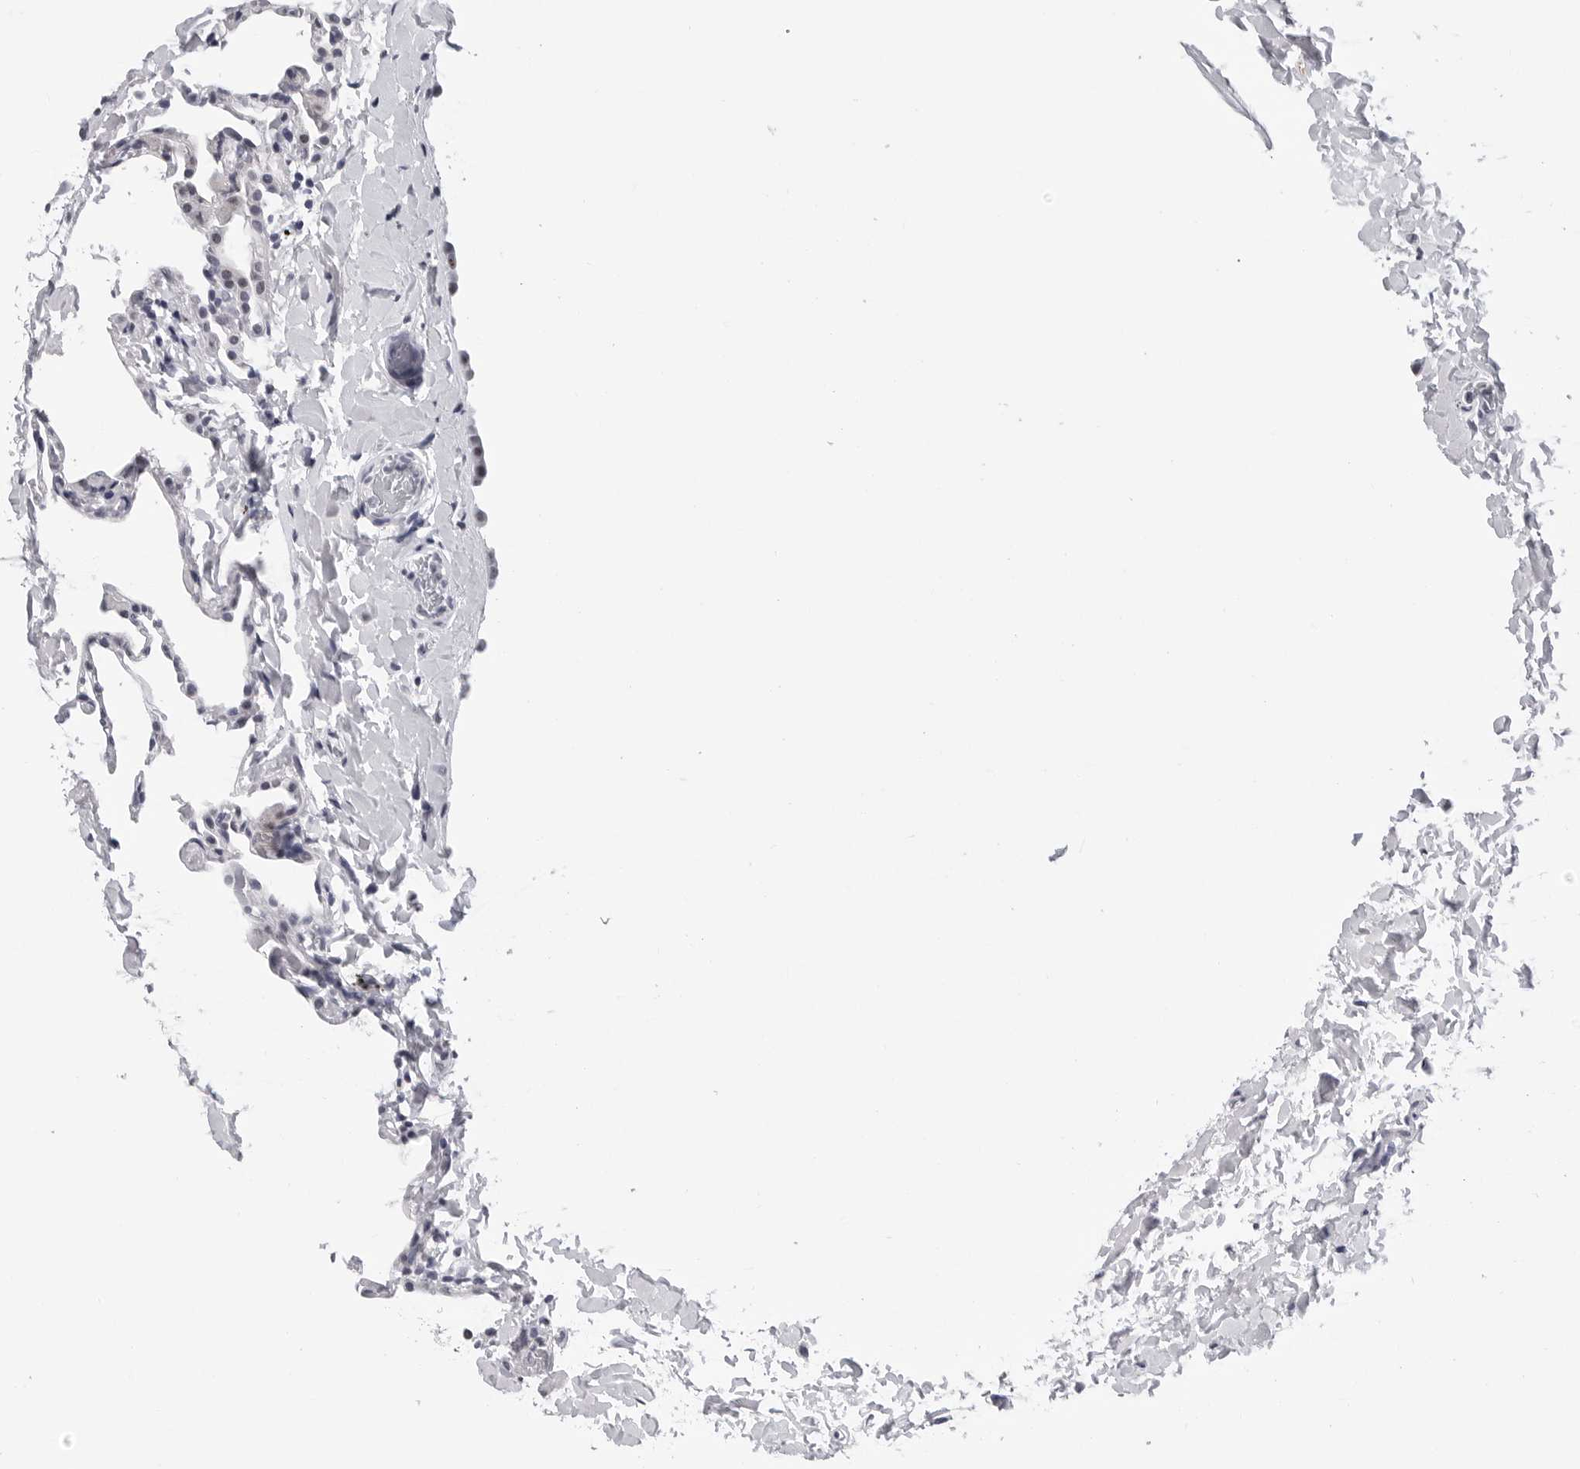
{"staining": {"intensity": "negative", "quantity": "none", "location": "none"}, "tissue": "lung", "cell_type": "Alveolar cells", "image_type": "normal", "snomed": [{"axis": "morphology", "description": "Normal tissue, NOS"}, {"axis": "topography", "description": "Lung"}], "caption": "Immunohistochemistry (IHC) histopathology image of benign human lung stained for a protein (brown), which demonstrates no staining in alveolar cells.", "gene": "GNL2", "patient": {"sex": "male", "age": 20}}